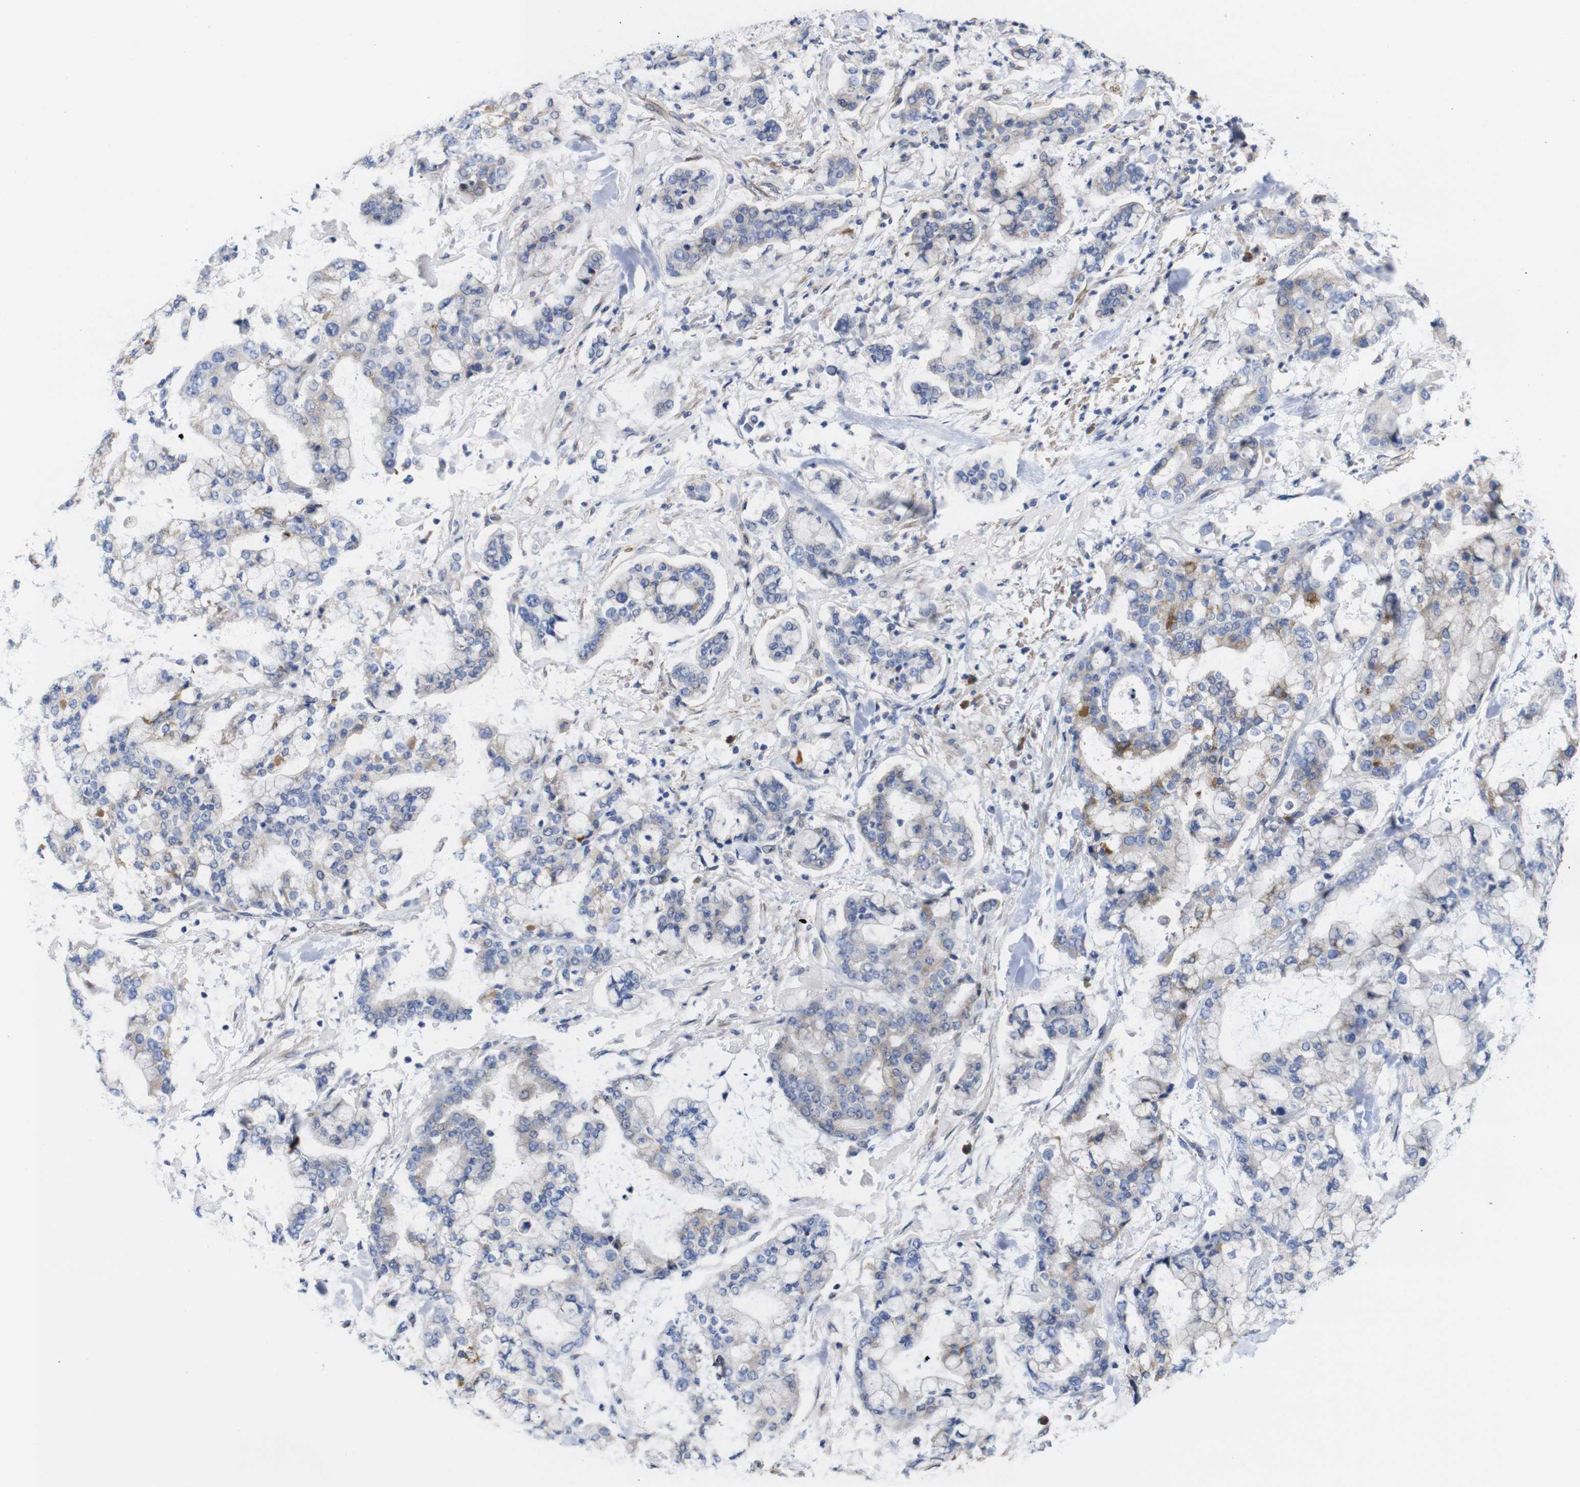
{"staining": {"intensity": "moderate", "quantity": "<25%", "location": "cytoplasmic/membranous"}, "tissue": "stomach cancer", "cell_type": "Tumor cells", "image_type": "cancer", "snomed": [{"axis": "morphology", "description": "Normal tissue, NOS"}, {"axis": "morphology", "description": "Adenocarcinoma, NOS"}, {"axis": "topography", "description": "Stomach, upper"}, {"axis": "topography", "description": "Stomach"}], "caption": "This is a micrograph of immunohistochemistry staining of stomach cancer (adenocarcinoma), which shows moderate expression in the cytoplasmic/membranous of tumor cells.", "gene": "TCEAL9", "patient": {"sex": "male", "age": 76}}